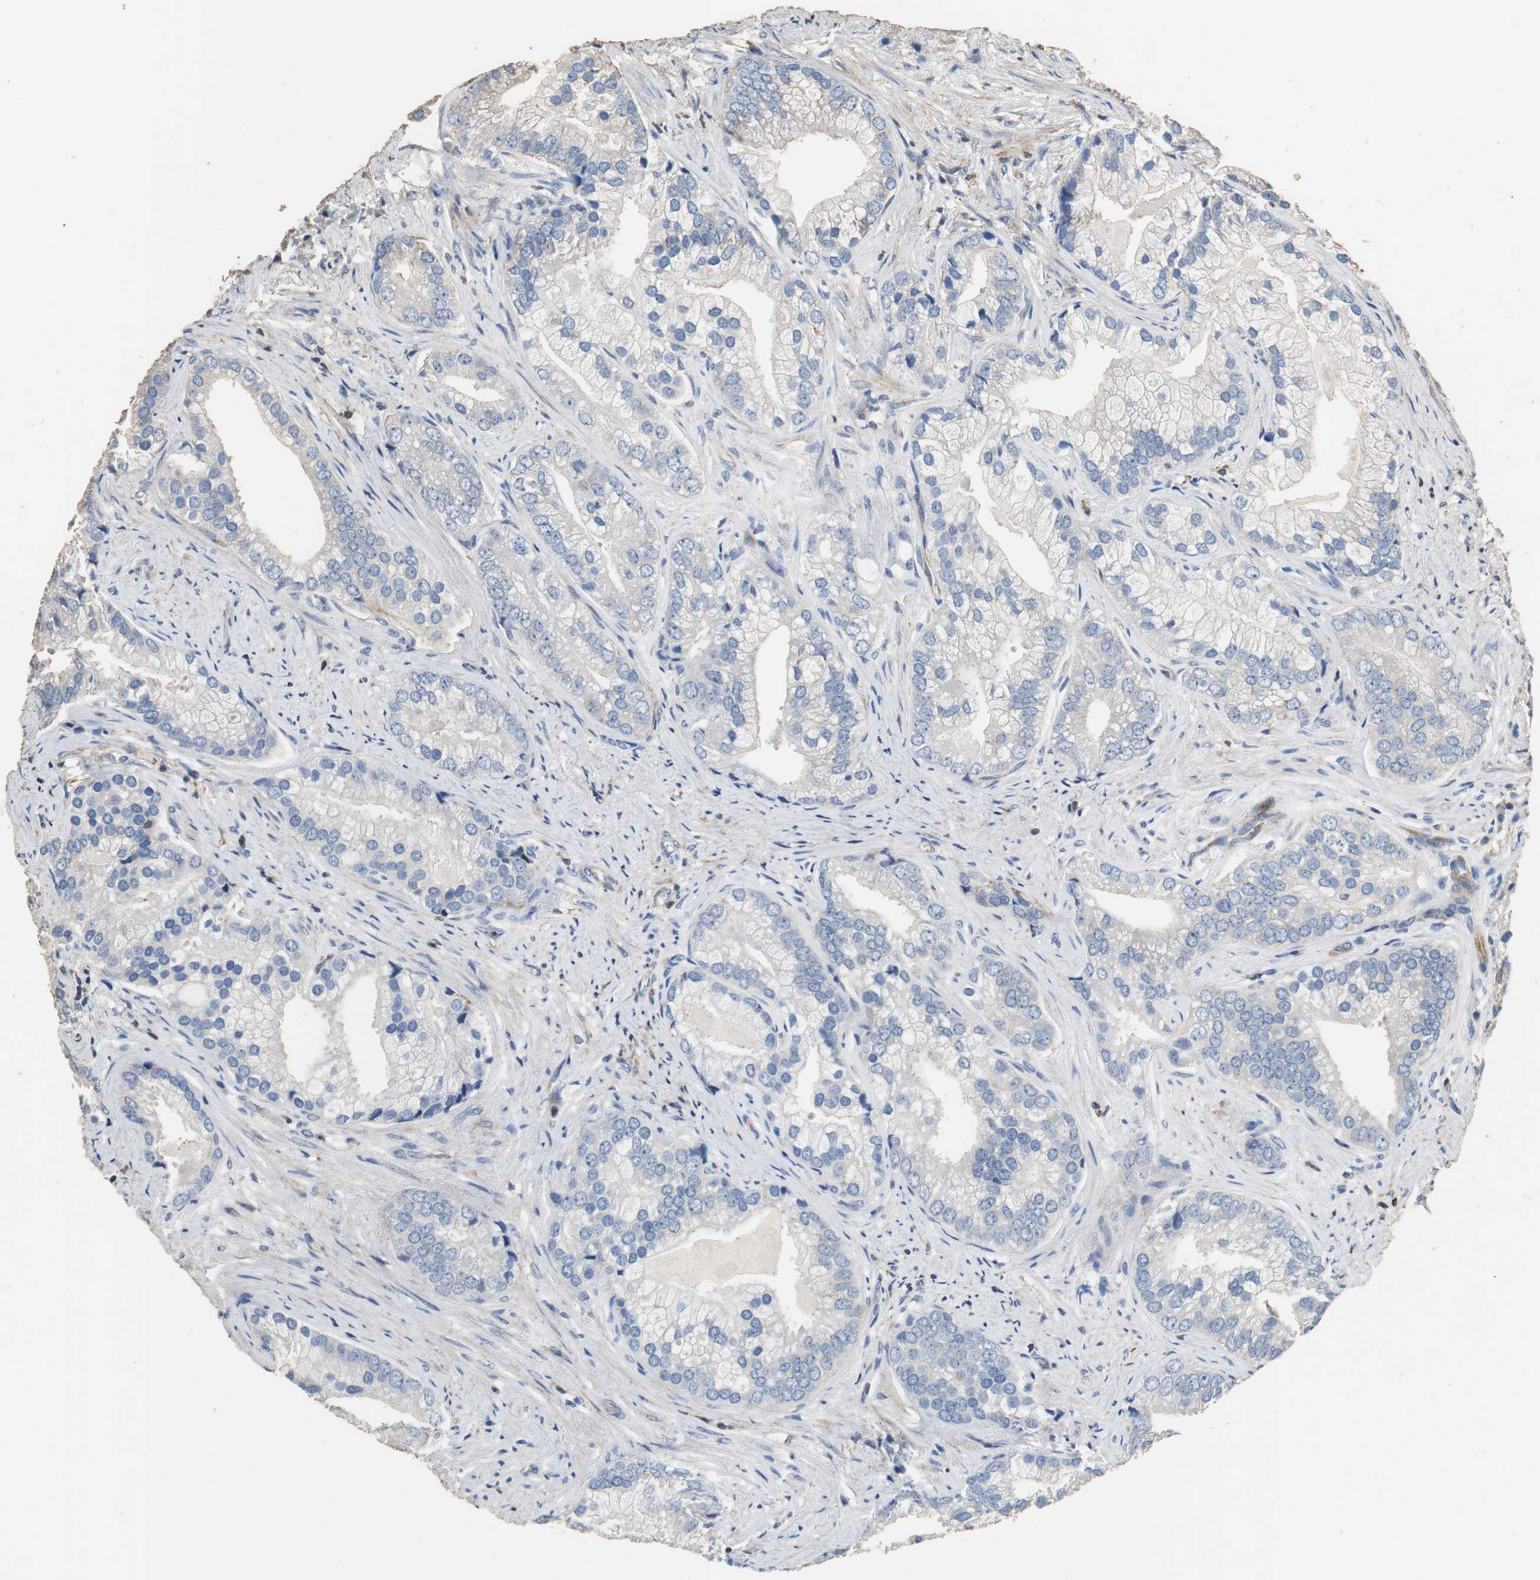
{"staining": {"intensity": "negative", "quantity": "none", "location": "none"}, "tissue": "prostate cancer", "cell_type": "Tumor cells", "image_type": "cancer", "snomed": [{"axis": "morphology", "description": "Adenocarcinoma, Low grade"}, {"axis": "topography", "description": "Prostate"}], "caption": "Tumor cells are negative for protein expression in human prostate cancer (adenocarcinoma (low-grade)). (DAB (3,3'-diaminobenzidine) IHC with hematoxylin counter stain).", "gene": "PRKRA", "patient": {"sex": "male", "age": 71}}